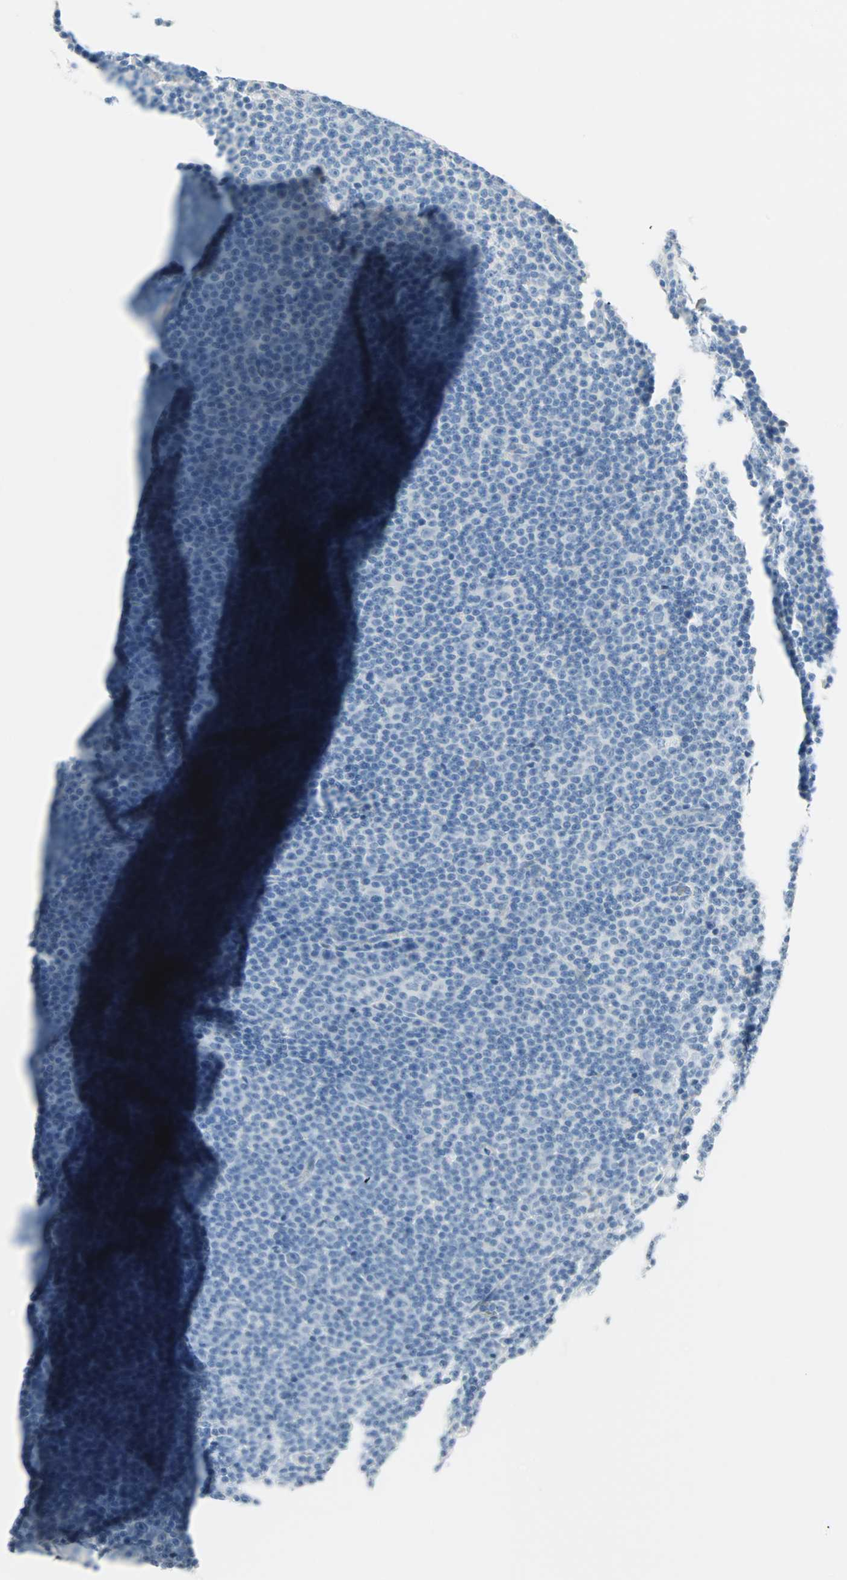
{"staining": {"intensity": "negative", "quantity": "none", "location": "none"}, "tissue": "lymphoma", "cell_type": "Tumor cells", "image_type": "cancer", "snomed": [{"axis": "morphology", "description": "Malignant lymphoma, non-Hodgkin's type, Low grade"}, {"axis": "topography", "description": "Lymph node"}], "caption": "Tumor cells are negative for protein expression in human lymphoma. (DAB (3,3'-diaminobenzidine) immunohistochemistry (IHC) with hematoxylin counter stain).", "gene": "SULT1C2", "patient": {"sex": "female", "age": 67}}